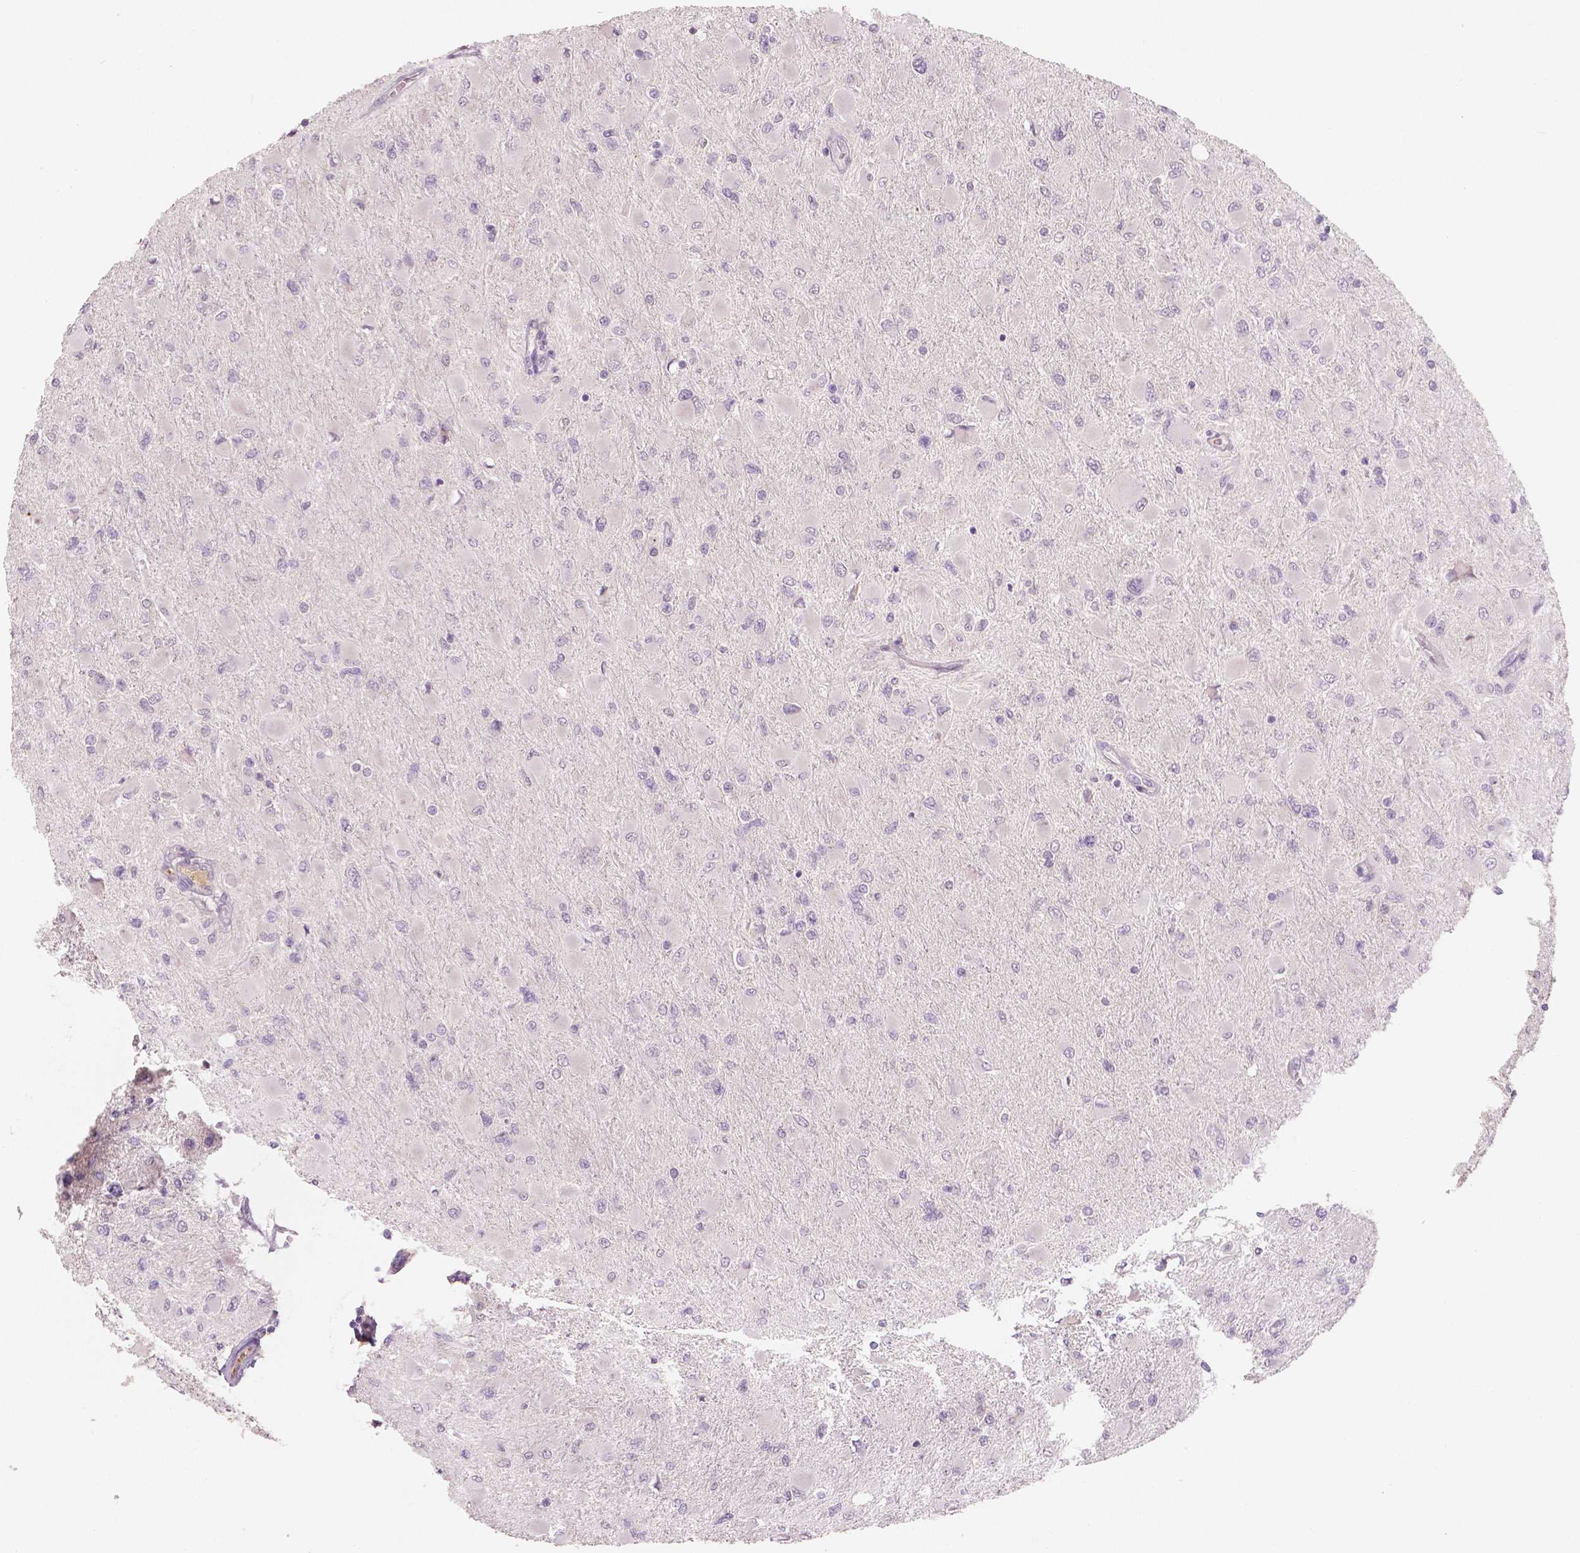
{"staining": {"intensity": "negative", "quantity": "none", "location": "none"}, "tissue": "glioma", "cell_type": "Tumor cells", "image_type": "cancer", "snomed": [{"axis": "morphology", "description": "Glioma, malignant, High grade"}, {"axis": "topography", "description": "Cerebral cortex"}], "caption": "DAB immunohistochemical staining of human glioma demonstrates no significant positivity in tumor cells. (DAB immunohistochemistry (IHC), high magnification).", "gene": "APOA4", "patient": {"sex": "female", "age": 36}}